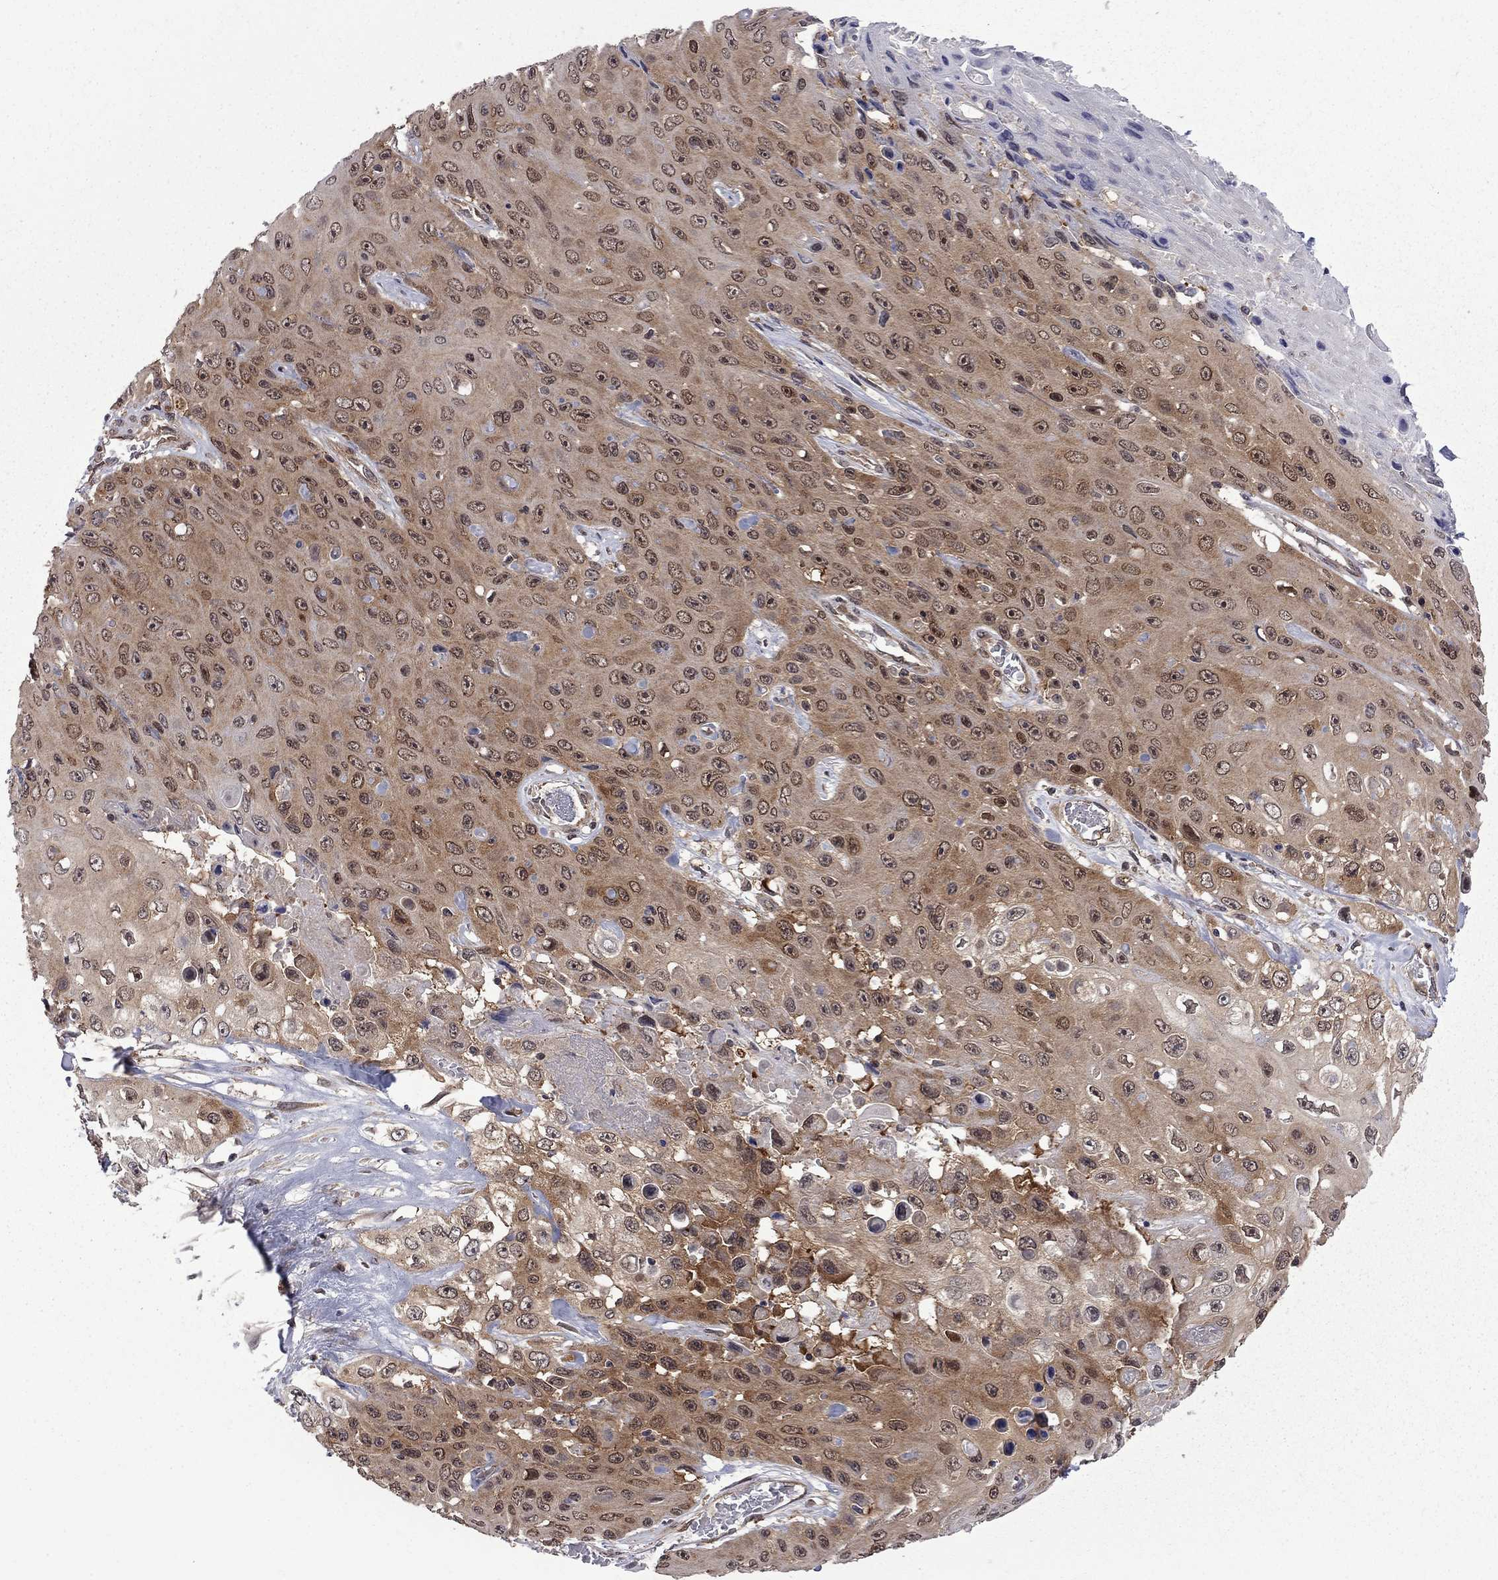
{"staining": {"intensity": "strong", "quantity": "<25%", "location": "cytoplasmic/membranous"}, "tissue": "skin cancer", "cell_type": "Tumor cells", "image_type": "cancer", "snomed": [{"axis": "morphology", "description": "Squamous cell carcinoma, NOS"}, {"axis": "topography", "description": "Skin"}], "caption": "Immunohistochemical staining of human skin cancer (squamous cell carcinoma) reveals medium levels of strong cytoplasmic/membranous positivity in about <25% of tumor cells.", "gene": "NAA50", "patient": {"sex": "male", "age": 82}}